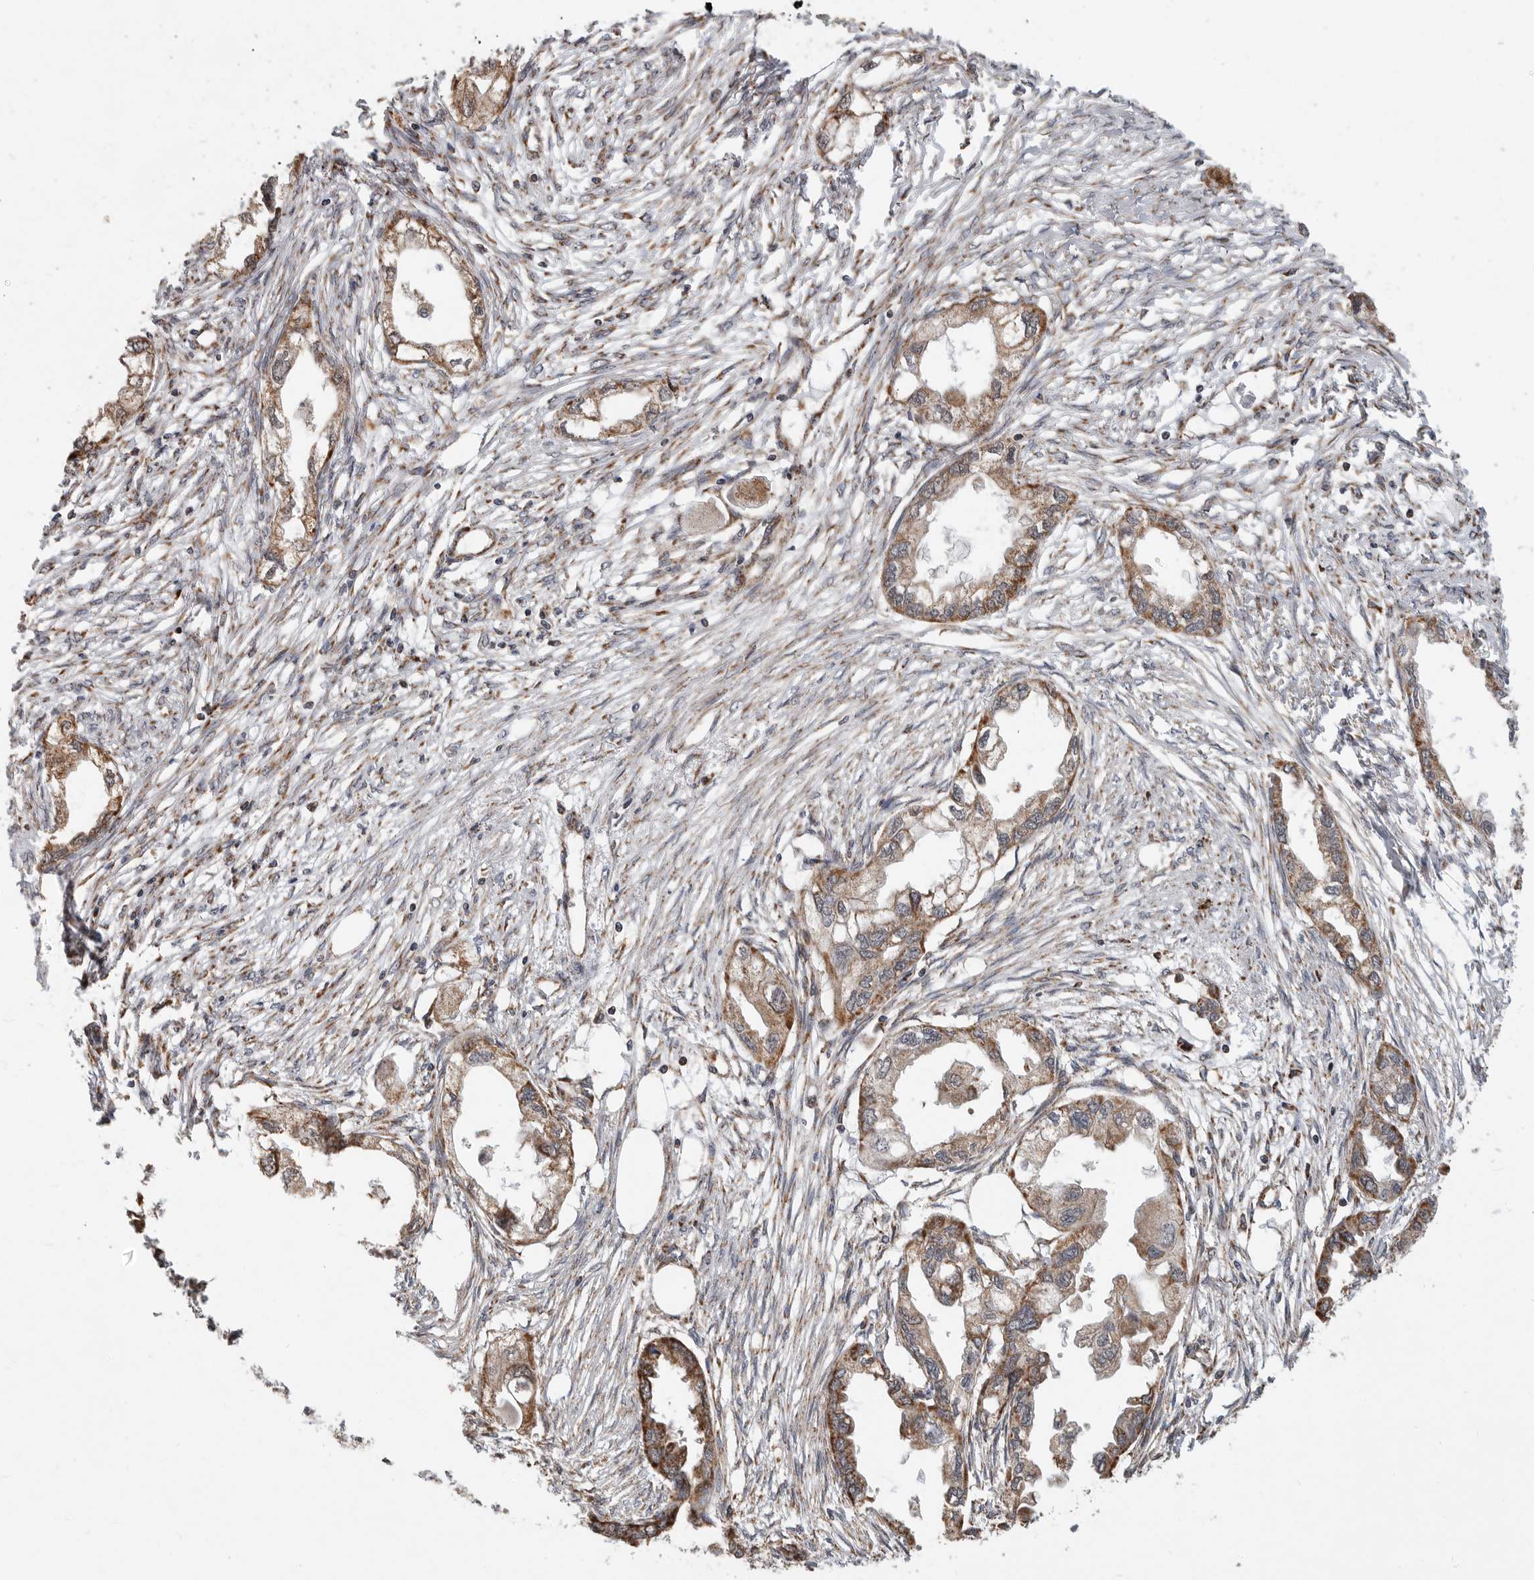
{"staining": {"intensity": "moderate", "quantity": ">75%", "location": "cytoplasmic/membranous"}, "tissue": "endometrial cancer", "cell_type": "Tumor cells", "image_type": "cancer", "snomed": [{"axis": "morphology", "description": "Adenocarcinoma, NOS"}, {"axis": "morphology", "description": "Adenocarcinoma, metastatic, NOS"}, {"axis": "topography", "description": "Adipose tissue"}, {"axis": "topography", "description": "Endometrium"}], "caption": "Protein expression analysis of endometrial cancer (metastatic adenocarcinoma) shows moderate cytoplasmic/membranous staining in approximately >75% of tumor cells. The staining was performed using DAB, with brown indicating positive protein expression. Nuclei are stained blue with hematoxylin.", "gene": "GCNT2", "patient": {"sex": "female", "age": 67}}